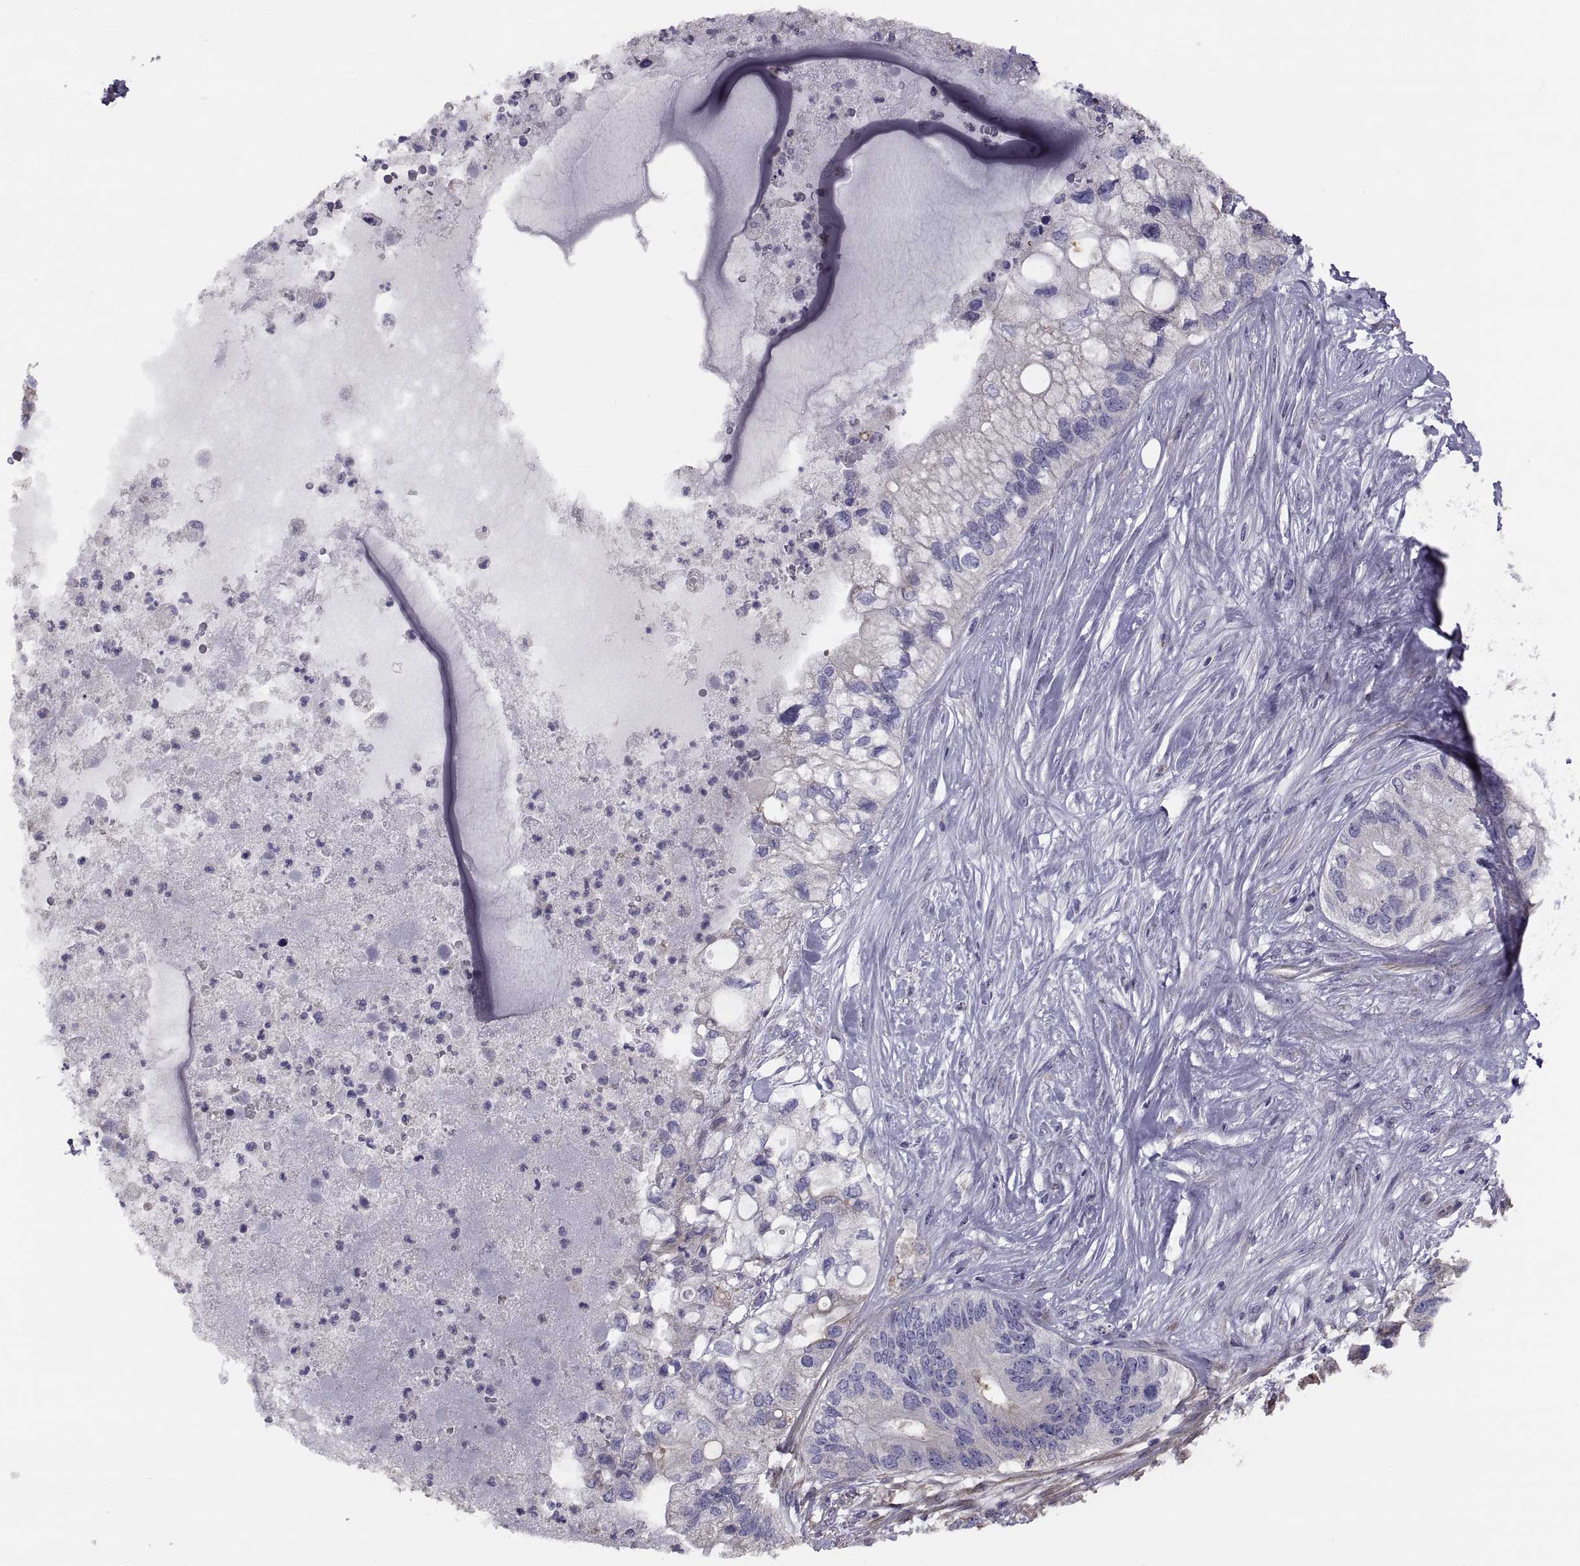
{"staining": {"intensity": "weak", "quantity": "<25%", "location": "cytoplasmic/membranous"}, "tissue": "pancreatic cancer", "cell_type": "Tumor cells", "image_type": "cancer", "snomed": [{"axis": "morphology", "description": "Adenocarcinoma, NOS"}, {"axis": "topography", "description": "Pancreas"}], "caption": "Human pancreatic cancer (adenocarcinoma) stained for a protein using immunohistochemistry (IHC) shows no expression in tumor cells.", "gene": "ANO1", "patient": {"sex": "female", "age": 72}}